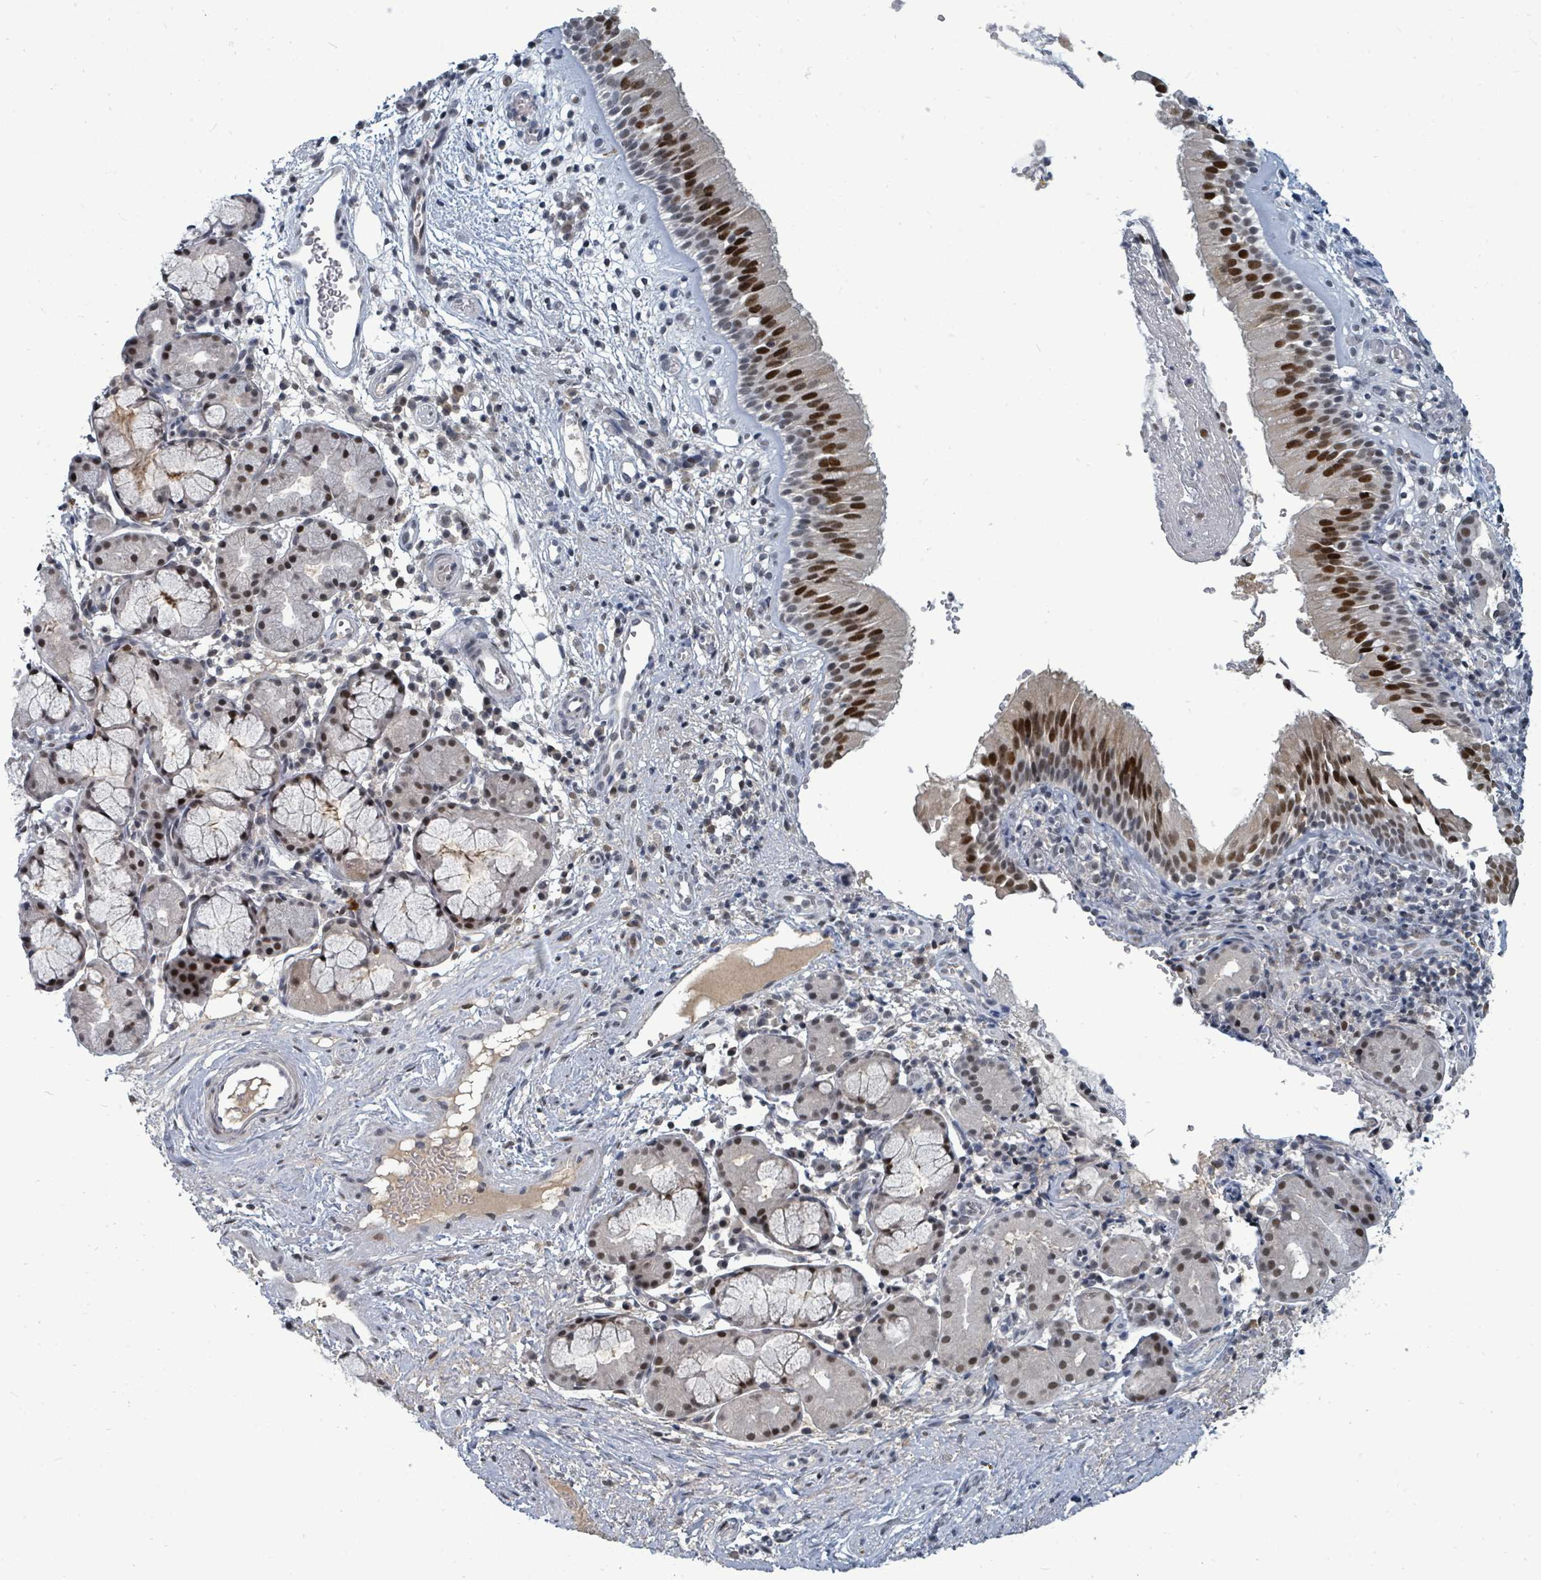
{"staining": {"intensity": "strong", "quantity": "25%-75%", "location": "nuclear"}, "tissue": "nasopharynx", "cell_type": "Respiratory epithelial cells", "image_type": "normal", "snomed": [{"axis": "morphology", "description": "Normal tissue, NOS"}, {"axis": "topography", "description": "Nasopharynx"}], "caption": "Strong nuclear protein expression is appreciated in about 25%-75% of respiratory epithelial cells in nasopharynx. The protein is stained brown, and the nuclei are stained in blue (DAB IHC with brightfield microscopy, high magnification).", "gene": "UCK1", "patient": {"sex": "male", "age": 65}}